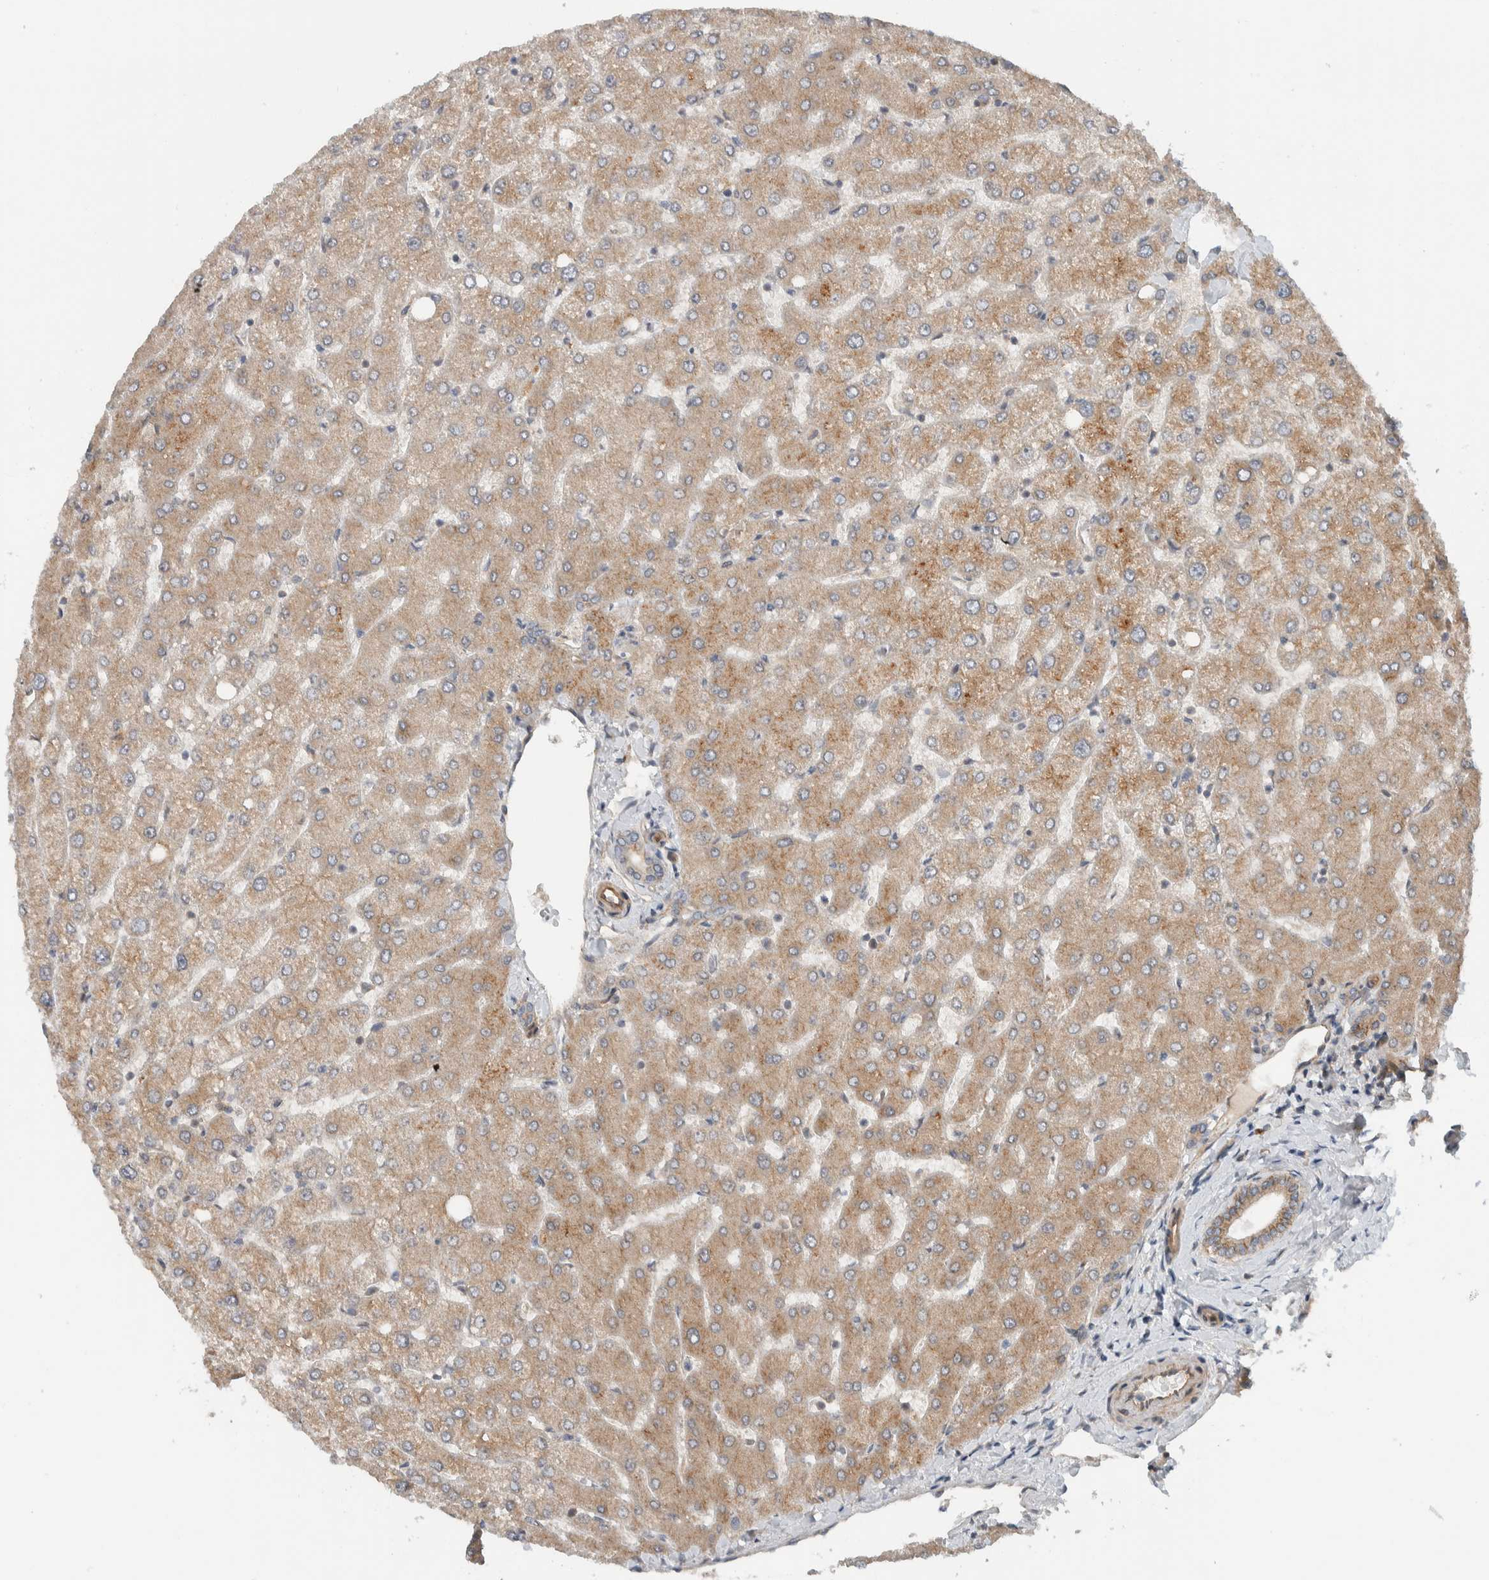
{"staining": {"intensity": "weak", "quantity": ">75%", "location": "cytoplasmic/membranous"}, "tissue": "liver", "cell_type": "Cholangiocytes", "image_type": "normal", "snomed": [{"axis": "morphology", "description": "Normal tissue, NOS"}, {"axis": "topography", "description": "Liver"}], "caption": "Cholangiocytes exhibit low levels of weak cytoplasmic/membranous positivity in about >75% of cells in benign human liver. (DAB = brown stain, brightfield microscopy at high magnification).", "gene": "KLHL6", "patient": {"sex": "female", "age": 54}}